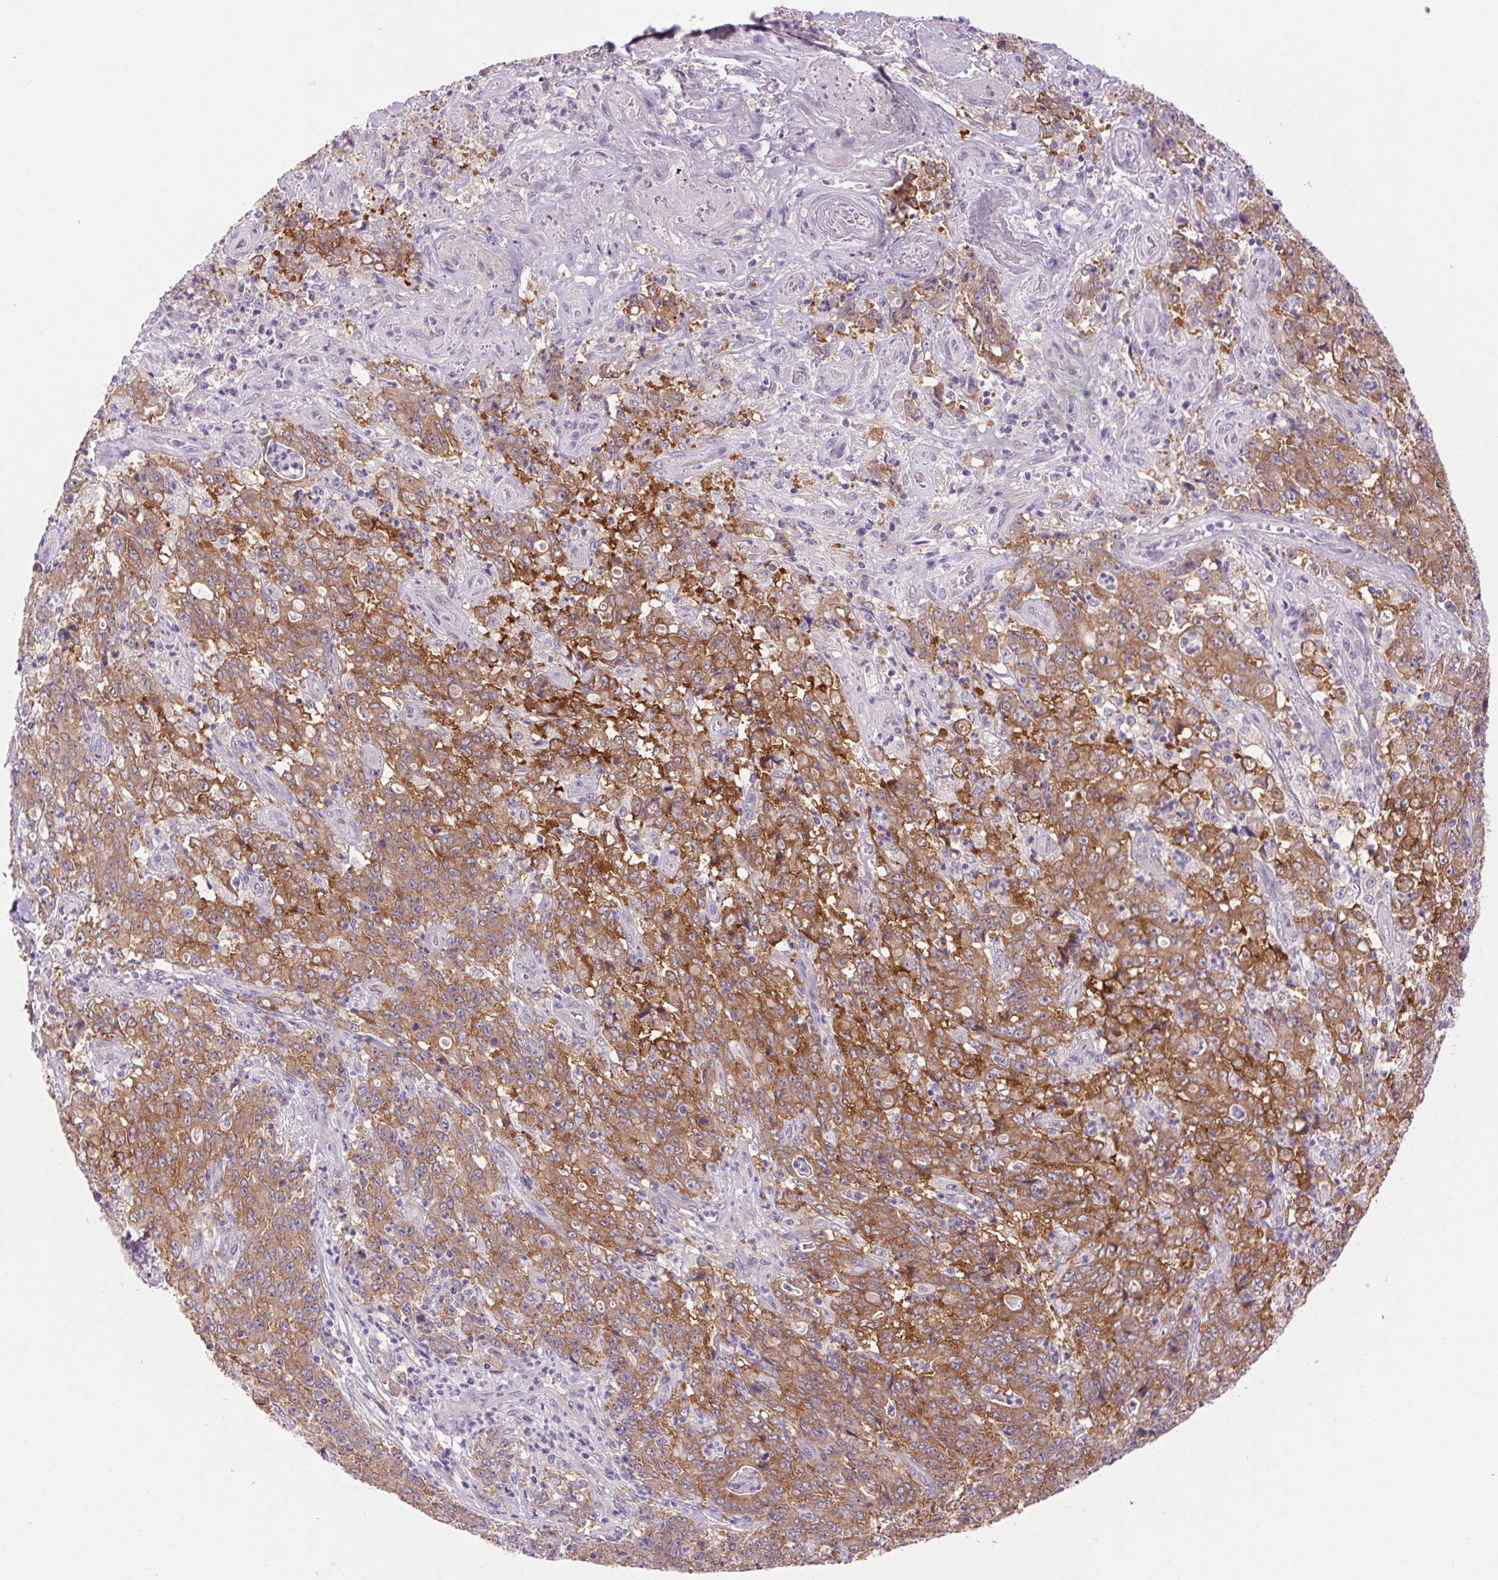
{"staining": {"intensity": "moderate", "quantity": ">75%", "location": "cytoplasmic/membranous"}, "tissue": "stomach cancer", "cell_type": "Tumor cells", "image_type": "cancer", "snomed": [{"axis": "morphology", "description": "Adenocarcinoma, NOS"}, {"axis": "topography", "description": "Stomach, lower"}], "caption": "Moderate cytoplasmic/membranous staining is identified in about >75% of tumor cells in adenocarcinoma (stomach). (brown staining indicates protein expression, while blue staining denotes nuclei).", "gene": "SOWAHC", "patient": {"sex": "female", "age": 71}}